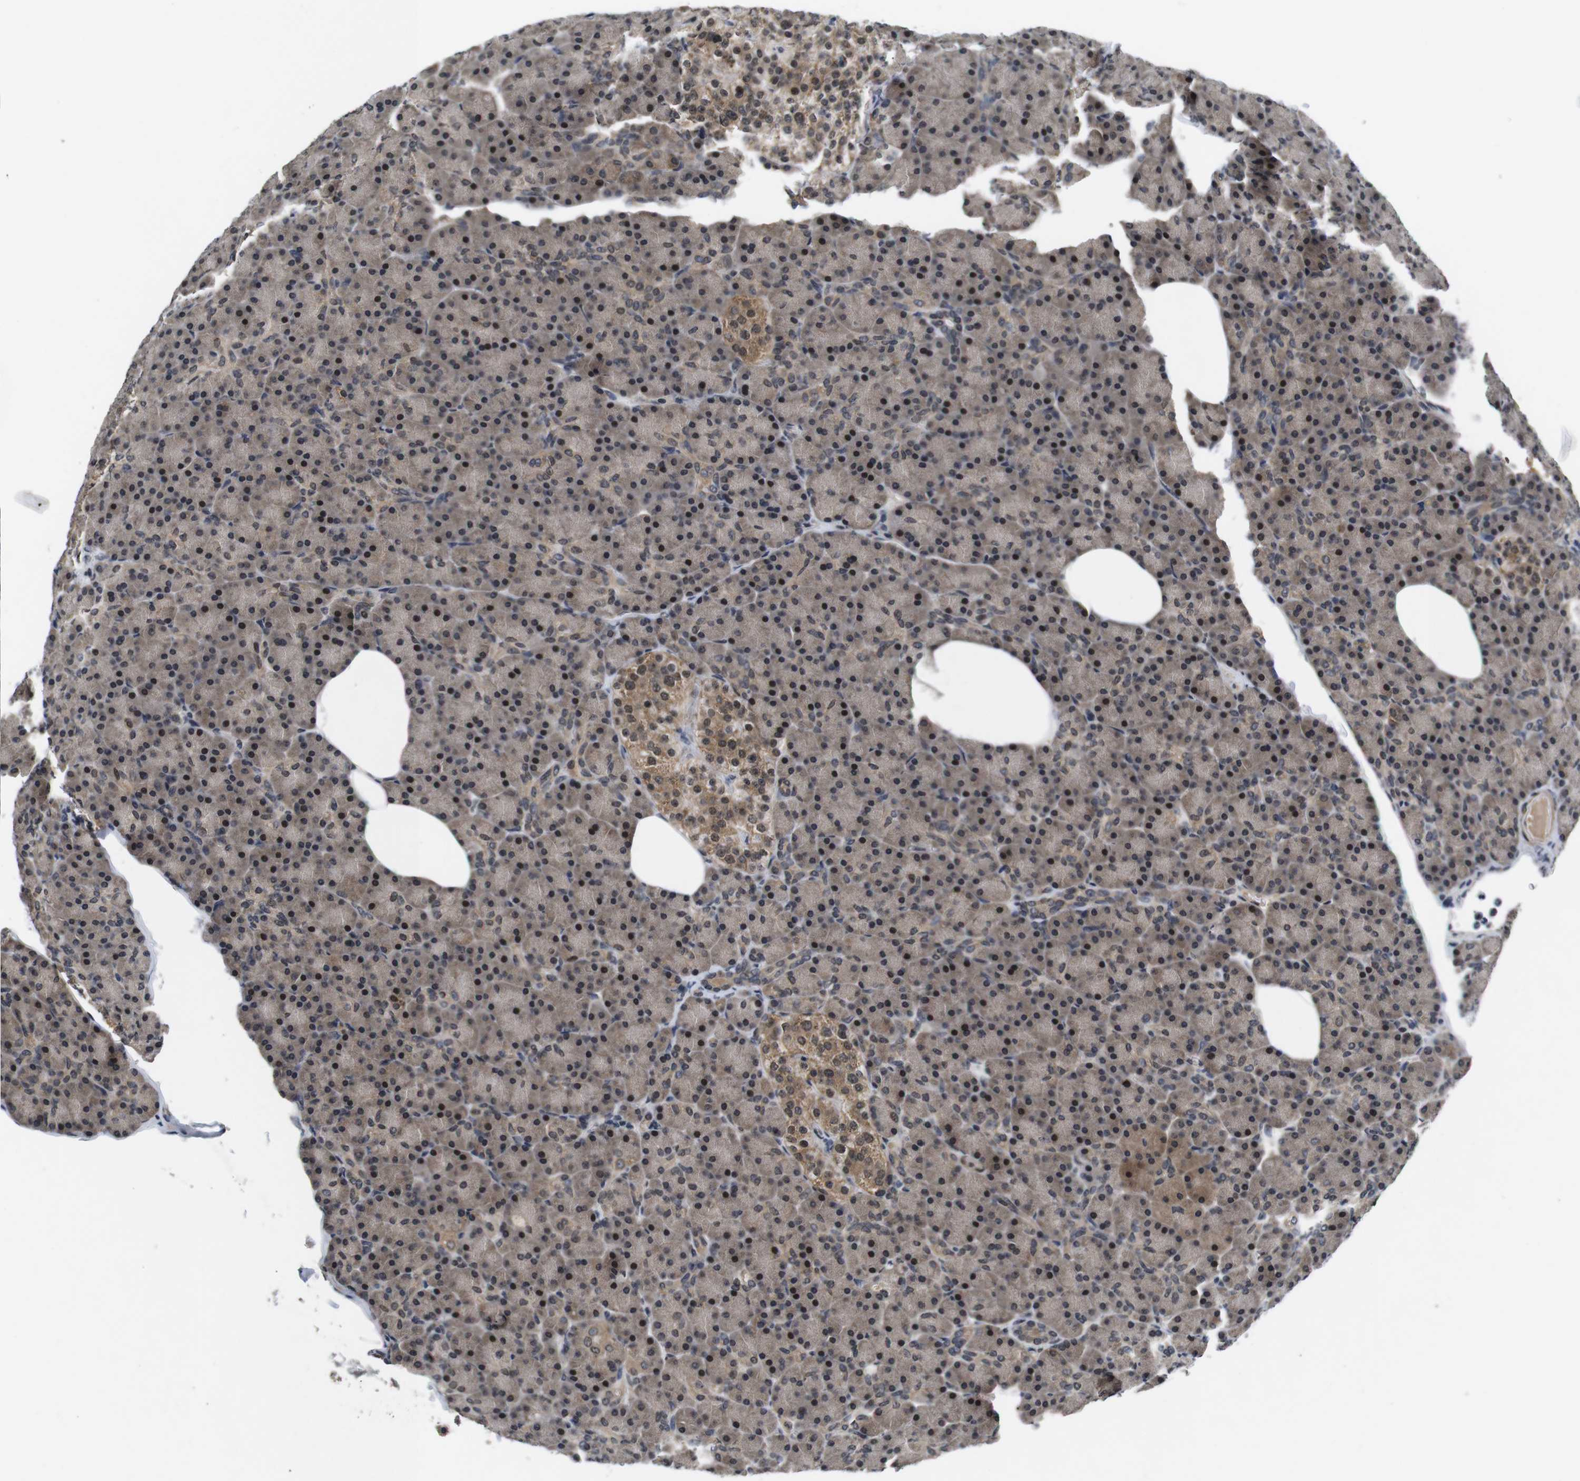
{"staining": {"intensity": "weak", "quantity": ">75%", "location": "cytoplasmic/membranous,nuclear"}, "tissue": "pancreas", "cell_type": "Exocrine glandular cells", "image_type": "normal", "snomed": [{"axis": "morphology", "description": "Normal tissue, NOS"}, {"axis": "topography", "description": "Pancreas"}], "caption": "Pancreas stained with a brown dye shows weak cytoplasmic/membranous,nuclear positive expression in approximately >75% of exocrine glandular cells.", "gene": "ZBTB46", "patient": {"sex": "female", "age": 43}}